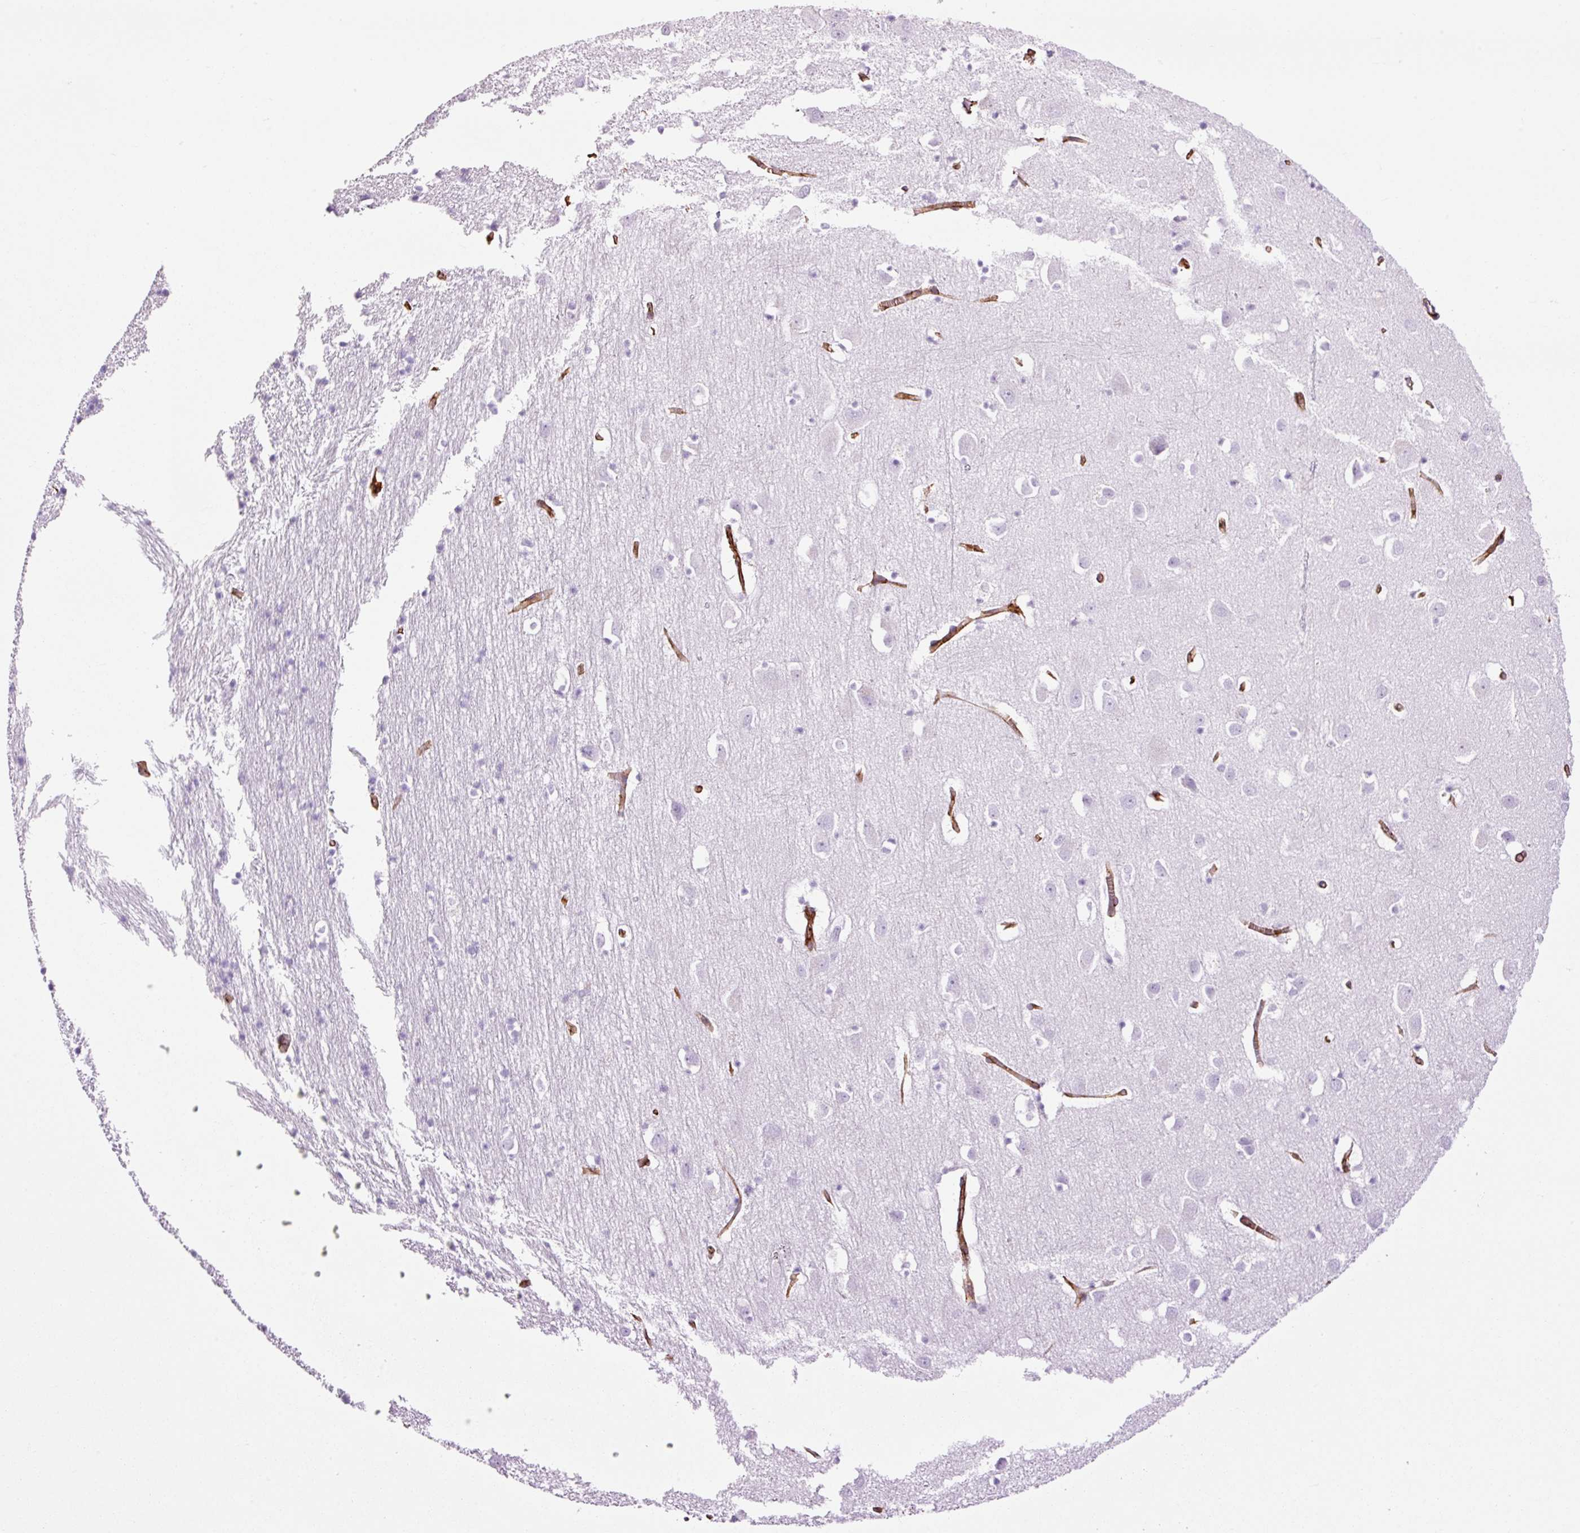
{"staining": {"intensity": "strong", "quantity": ">75%", "location": "cytoplasmic/membranous"}, "tissue": "cerebral cortex", "cell_type": "Endothelial cells", "image_type": "normal", "snomed": [{"axis": "morphology", "description": "Normal tissue, NOS"}, {"axis": "topography", "description": "Cerebral cortex"}], "caption": "Protein expression by IHC reveals strong cytoplasmic/membranous positivity in about >75% of endothelial cells in unremarkable cerebral cortex.", "gene": "CAV1", "patient": {"sex": "male", "age": 70}}